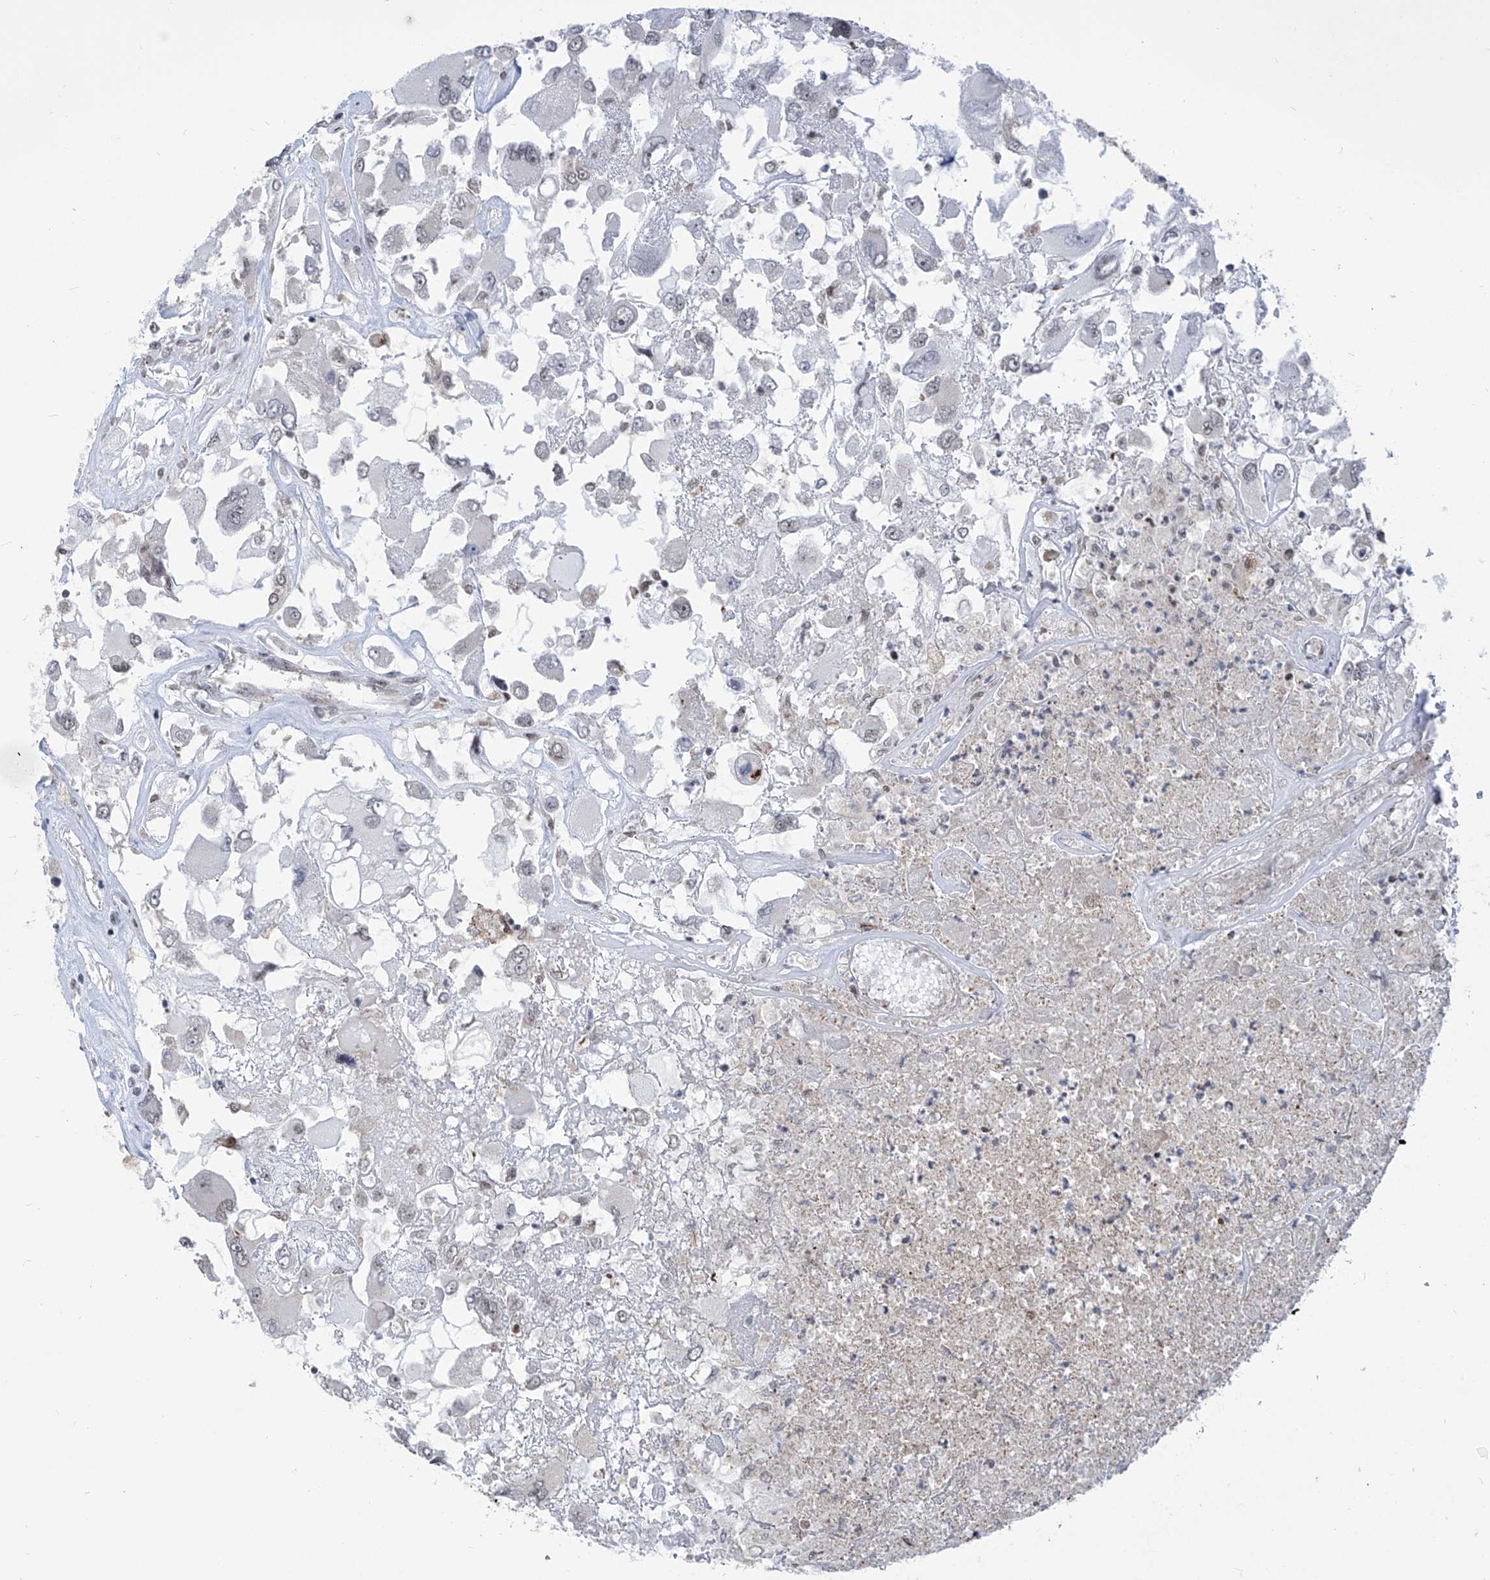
{"staining": {"intensity": "negative", "quantity": "none", "location": "none"}, "tissue": "renal cancer", "cell_type": "Tumor cells", "image_type": "cancer", "snomed": [{"axis": "morphology", "description": "Adenocarcinoma, NOS"}, {"axis": "topography", "description": "Kidney"}], "caption": "Immunohistochemistry histopathology image of neoplastic tissue: renal adenocarcinoma stained with DAB displays no significant protein staining in tumor cells.", "gene": "CEP290", "patient": {"sex": "female", "age": 52}}